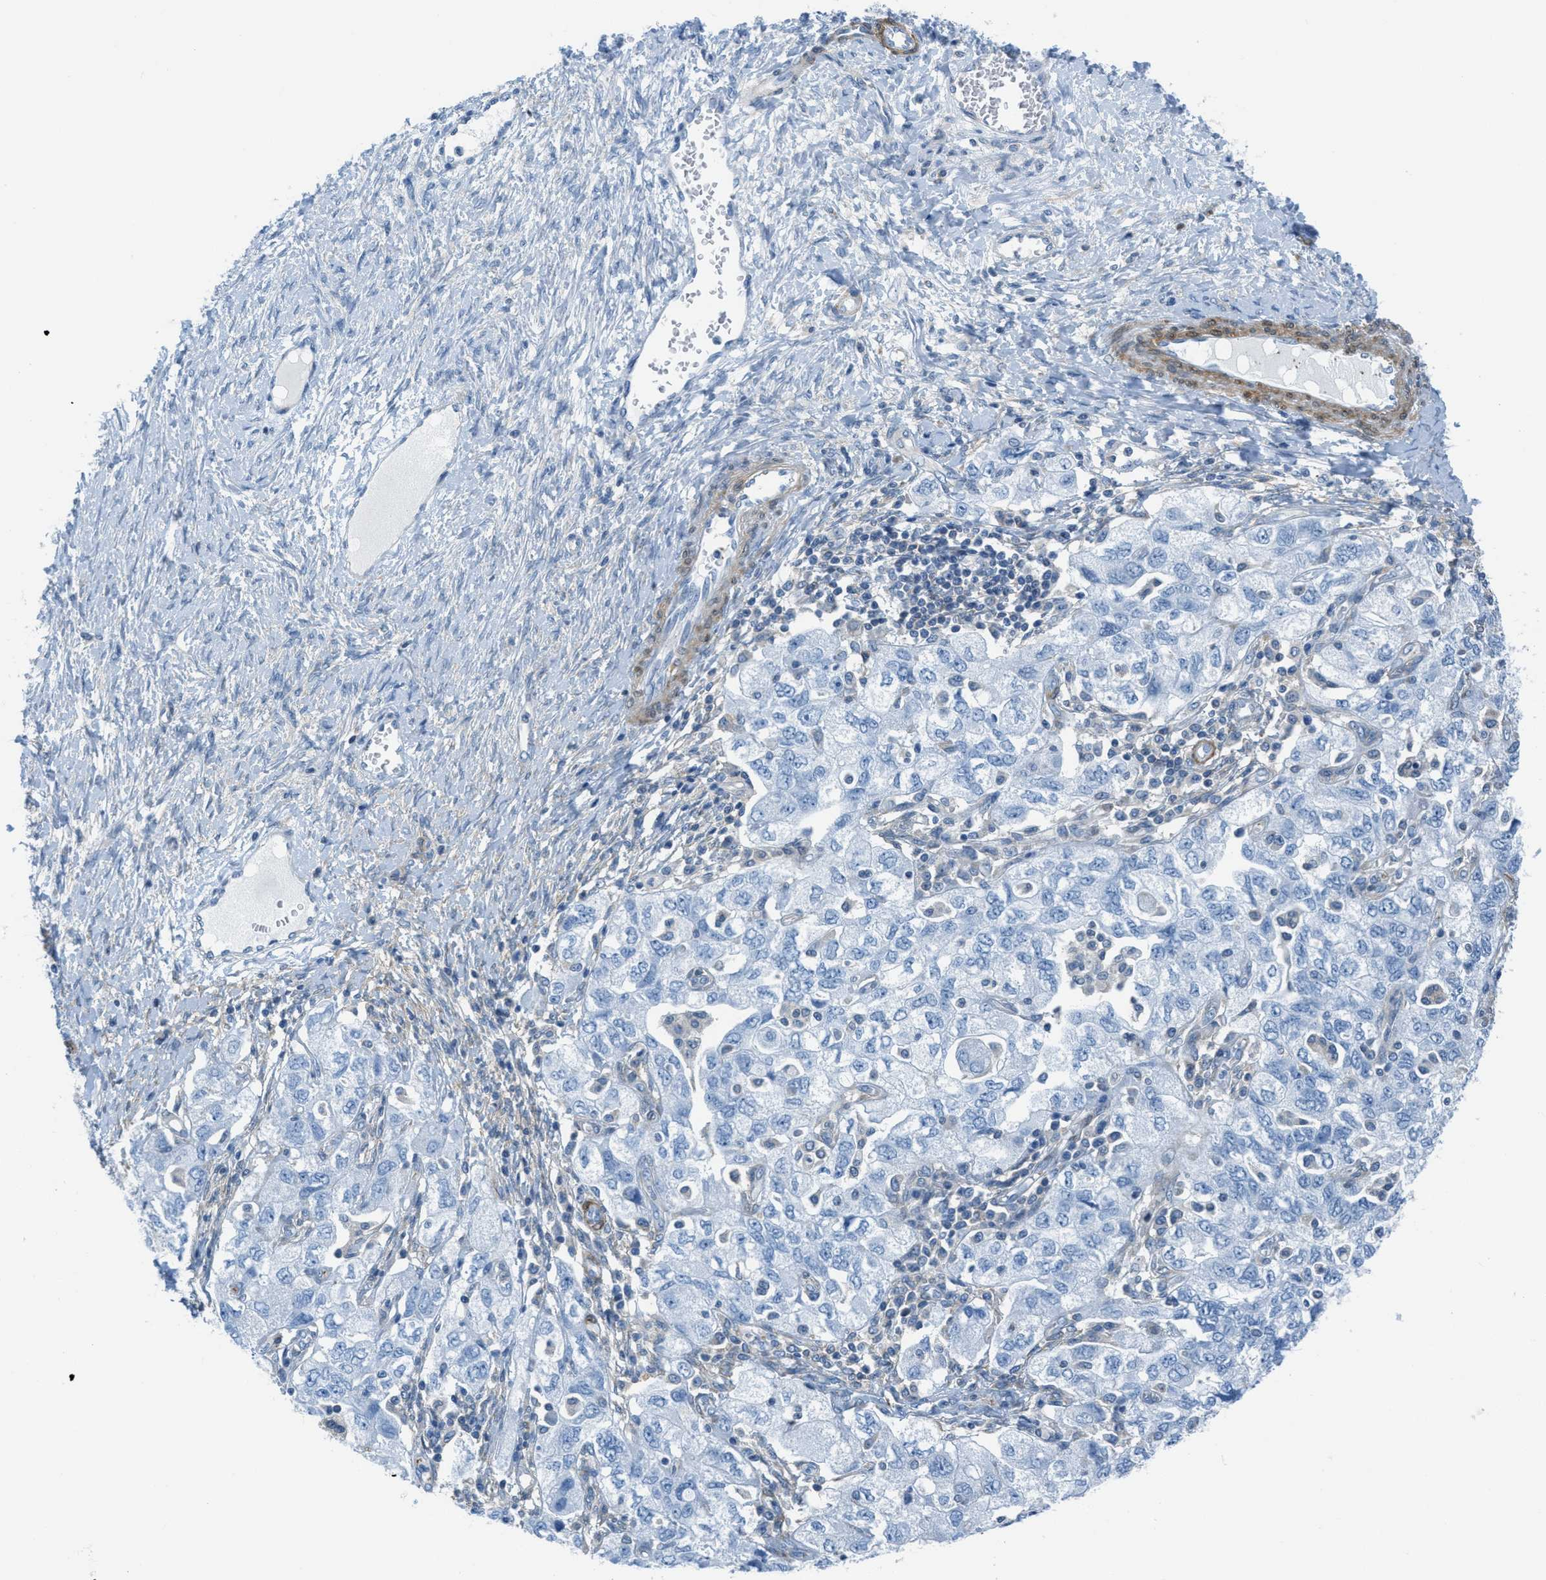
{"staining": {"intensity": "negative", "quantity": "none", "location": "none"}, "tissue": "ovarian cancer", "cell_type": "Tumor cells", "image_type": "cancer", "snomed": [{"axis": "morphology", "description": "Carcinoma, NOS"}, {"axis": "morphology", "description": "Cystadenocarcinoma, serous, NOS"}, {"axis": "topography", "description": "Ovary"}], "caption": "High power microscopy image of an immunohistochemistry (IHC) photomicrograph of serous cystadenocarcinoma (ovarian), revealing no significant expression in tumor cells.", "gene": "MAPRE2", "patient": {"sex": "female", "age": 69}}